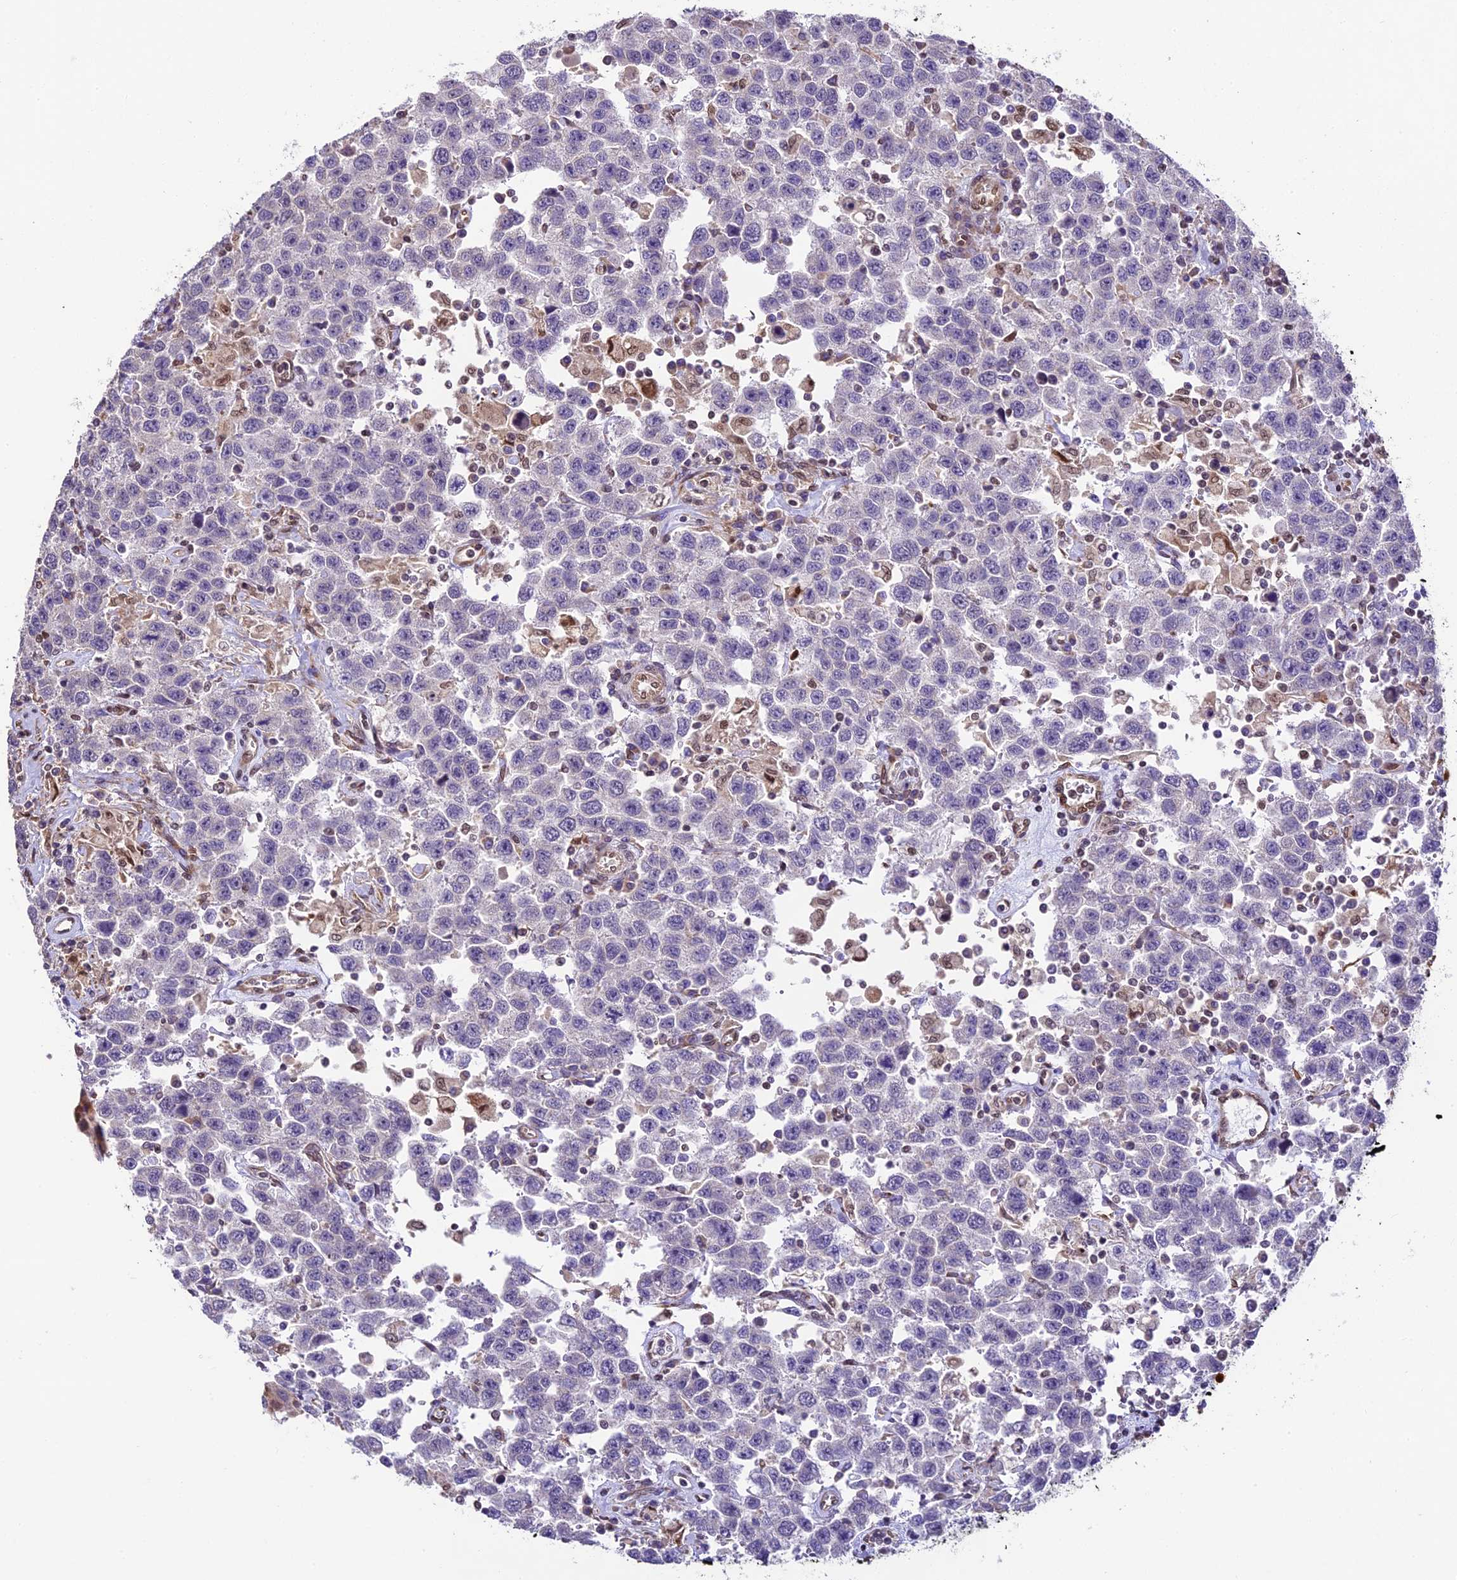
{"staining": {"intensity": "negative", "quantity": "none", "location": "none"}, "tissue": "testis cancer", "cell_type": "Tumor cells", "image_type": "cancer", "snomed": [{"axis": "morphology", "description": "Seminoma, NOS"}, {"axis": "topography", "description": "Testis"}], "caption": "The micrograph reveals no significant positivity in tumor cells of testis cancer.", "gene": "TRIM22", "patient": {"sex": "male", "age": 41}}